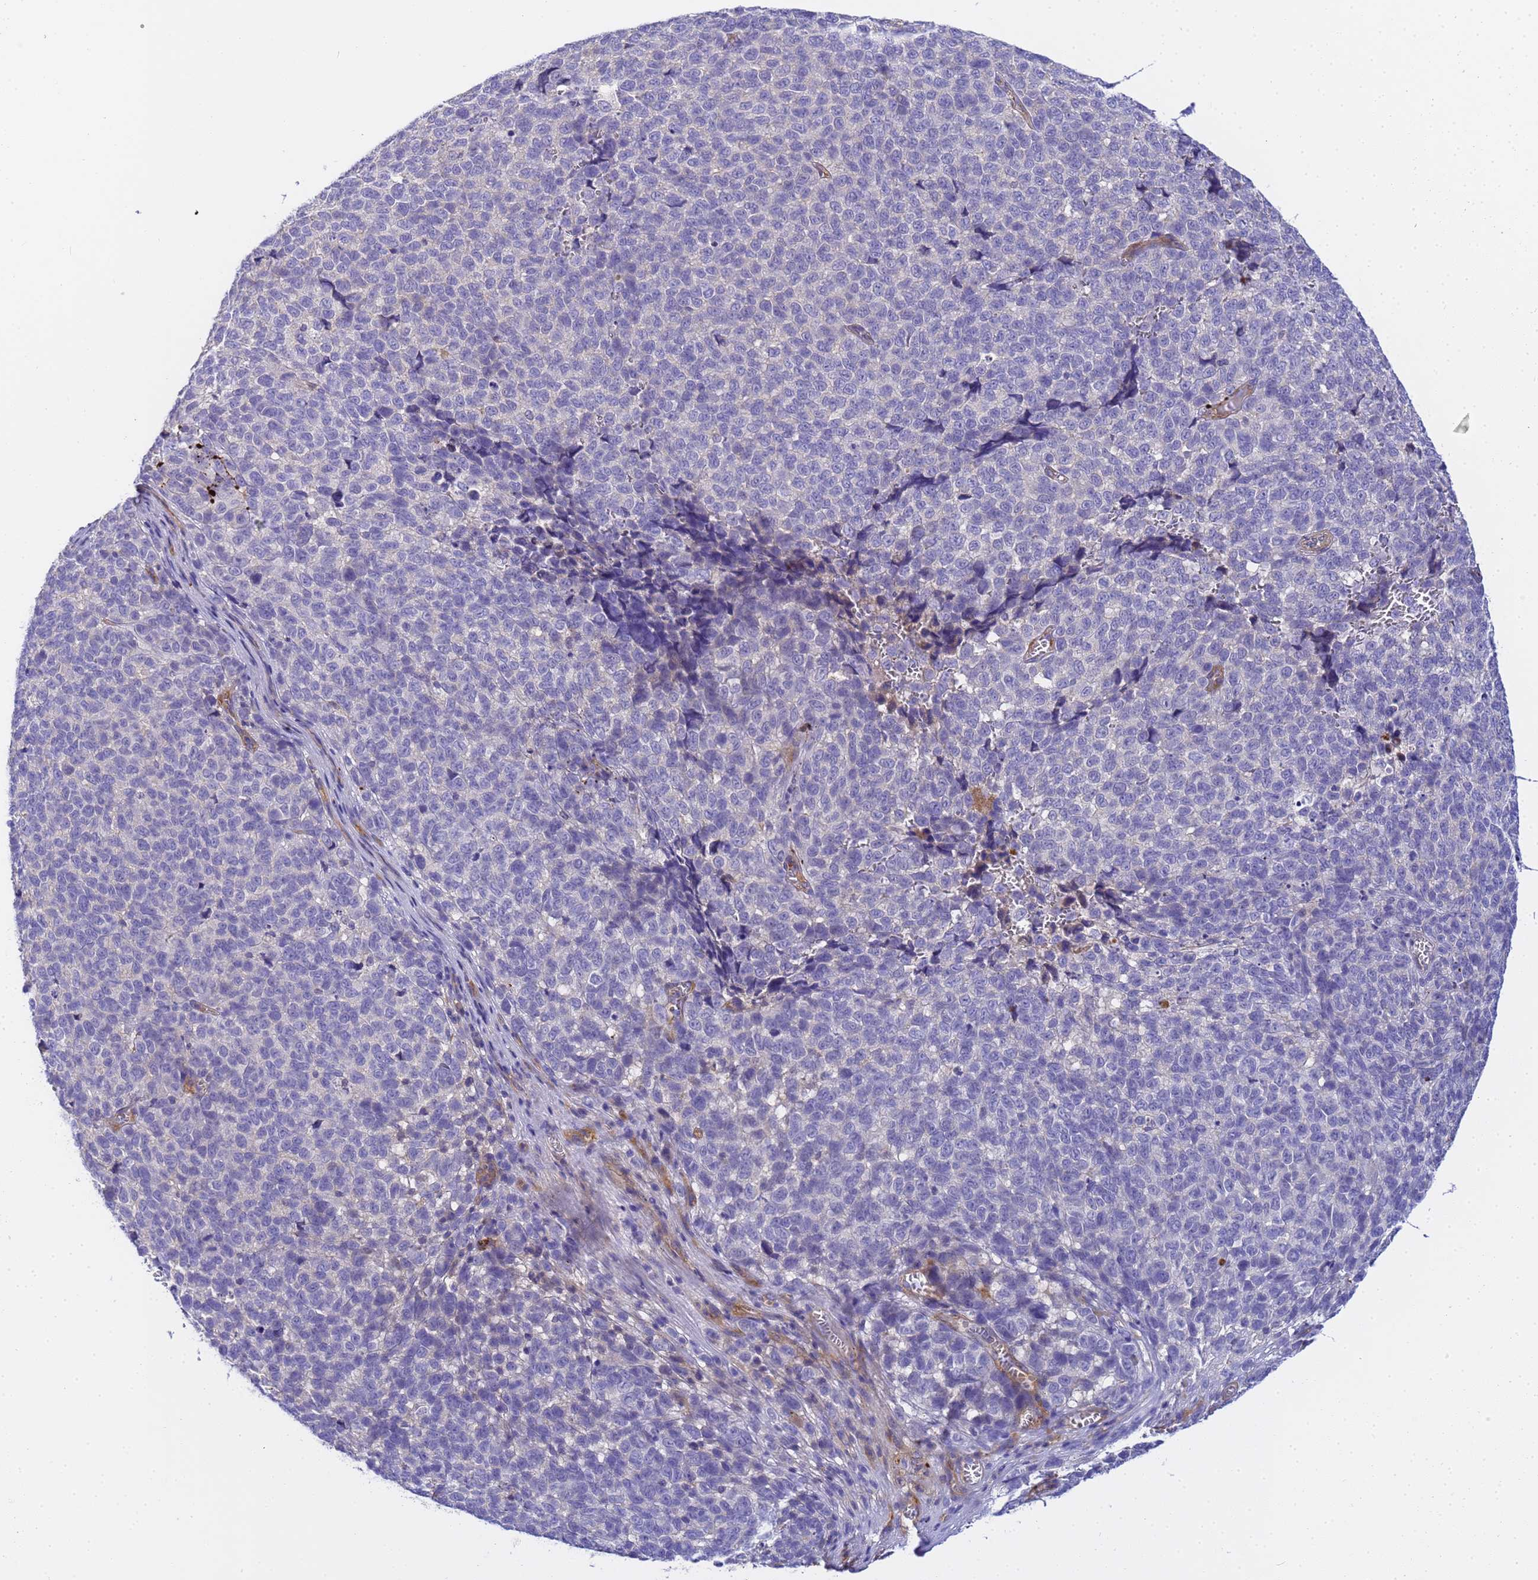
{"staining": {"intensity": "negative", "quantity": "none", "location": "none"}, "tissue": "melanoma", "cell_type": "Tumor cells", "image_type": "cancer", "snomed": [{"axis": "morphology", "description": "Malignant melanoma, NOS"}, {"axis": "topography", "description": "Nose, NOS"}], "caption": "IHC photomicrograph of neoplastic tissue: human malignant melanoma stained with DAB (3,3'-diaminobenzidine) shows no significant protein staining in tumor cells. (IHC, brightfield microscopy, high magnification).", "gene": "MYL12A", "patient": {"sex": "female", "age": 48}}